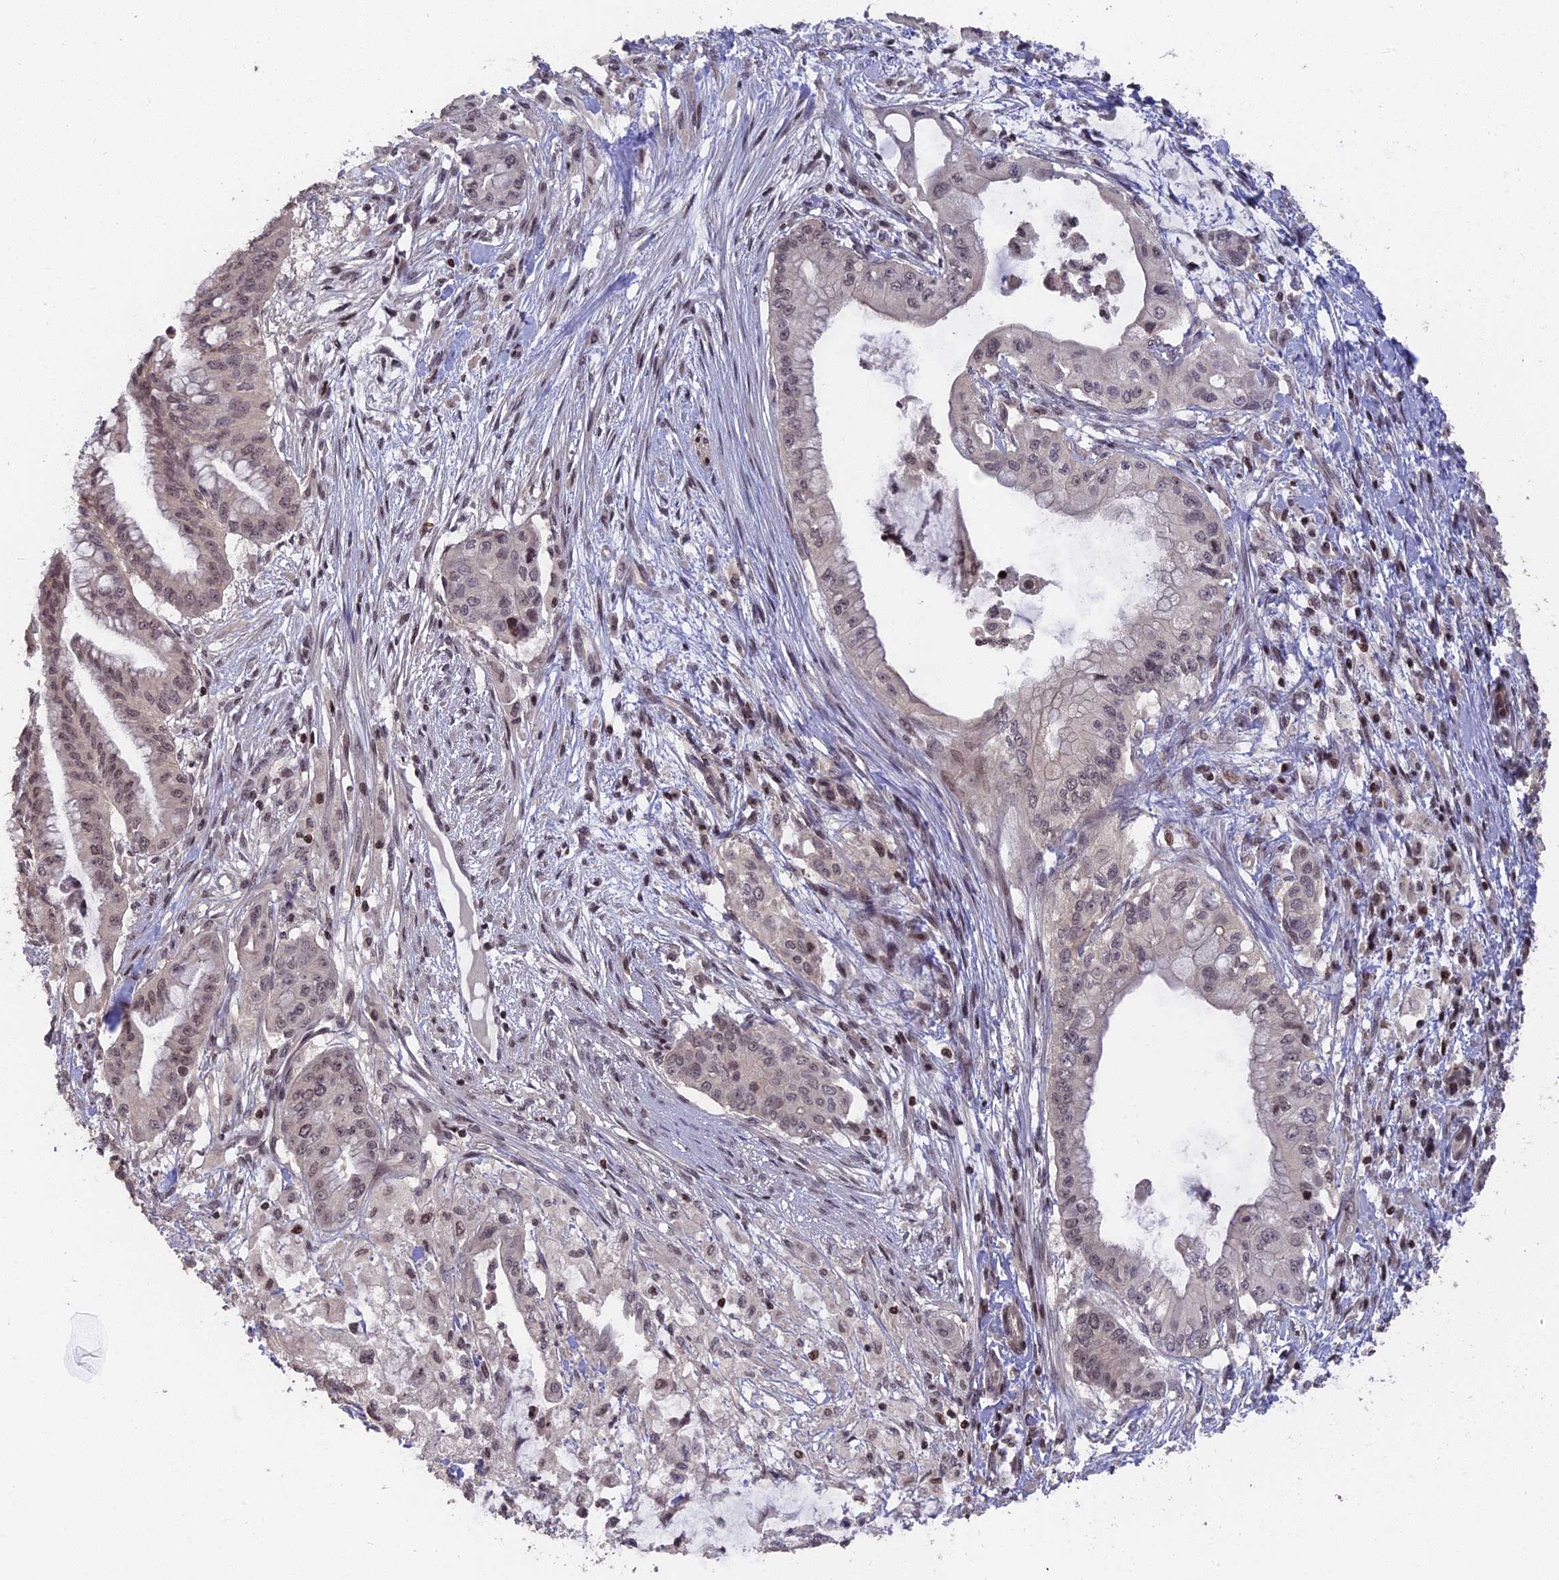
{"staining": {"intensity": "weak", "quantity": "25%-75%", "location": "nuclear"}, "tissue": "pancreatic cancer", "cell_type": "Tumor cells", "image_type": "cancer", "snomed": [{"axis": "morphology", "description": "Adenocarcinoma, NOS"}, {"axis": "topography", "description": "Pancreas"}], "caption": "About 25%-75% of tumor cells in human pancreatic adenocarcinoma reveal weak nuclear protein positivity as visualized by brown immunohistochemical staining.", "gene": "NR1H3", "patient": {"sex": "male", "age": 46}}